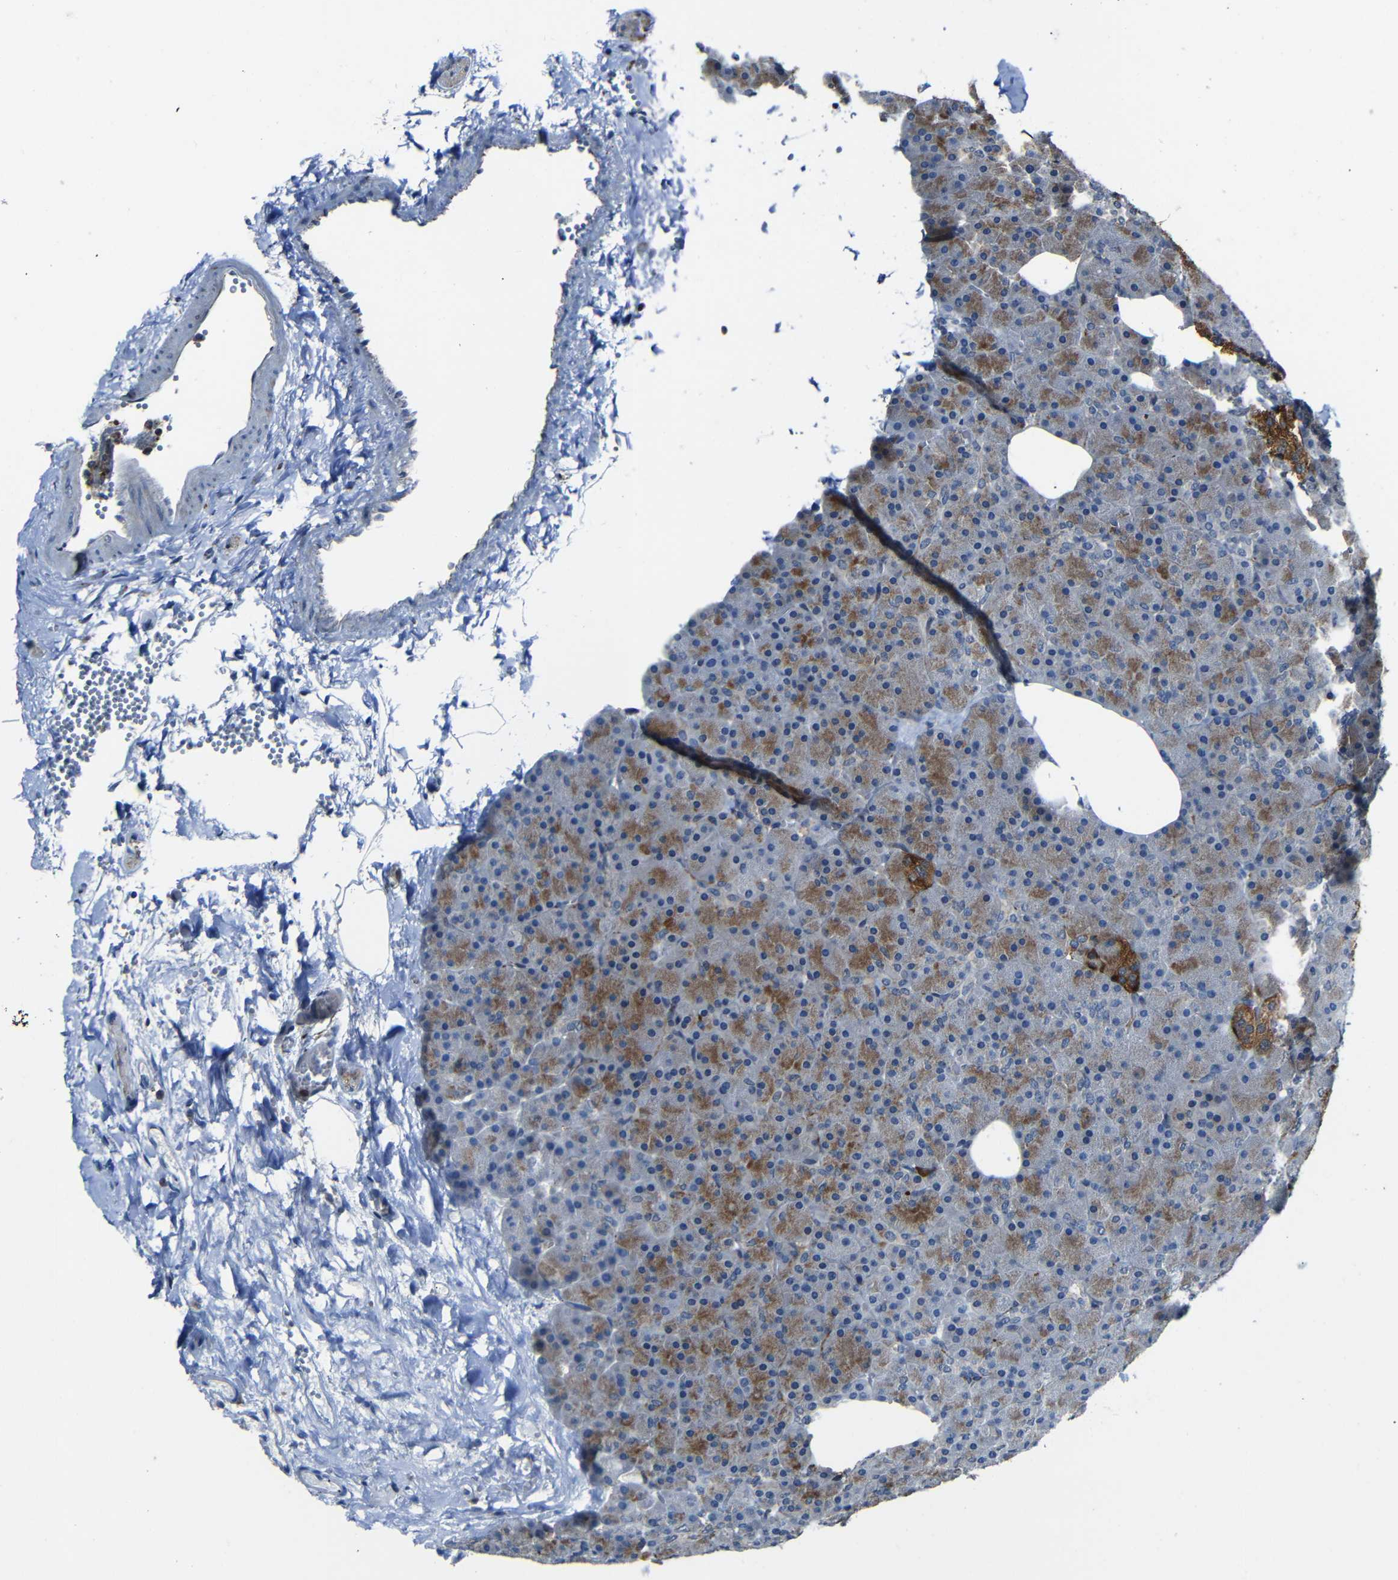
{"staining": {"intensity": "moderate", "quantity": "25%-75%", "location": "cytoplasmic/membranous"}, "tissue": "pancreas", "cell_type": "Exocrine glandular cells", "image_type": "normal", "snomed": [{"axis": "morphology", "description": "Normal tissue, NOS"}, {"axis": "topography", "description": "Pancreas"}], "caption": "Immunohistochemistry of unremarkable human pancreas exhibits medium levels of moderate cytoplasmic/membranous staining in about 25%-75% of exocrine glandular cells.", "gene": "DNAJC5", "patient": {"sex": "female", "age": 35}}